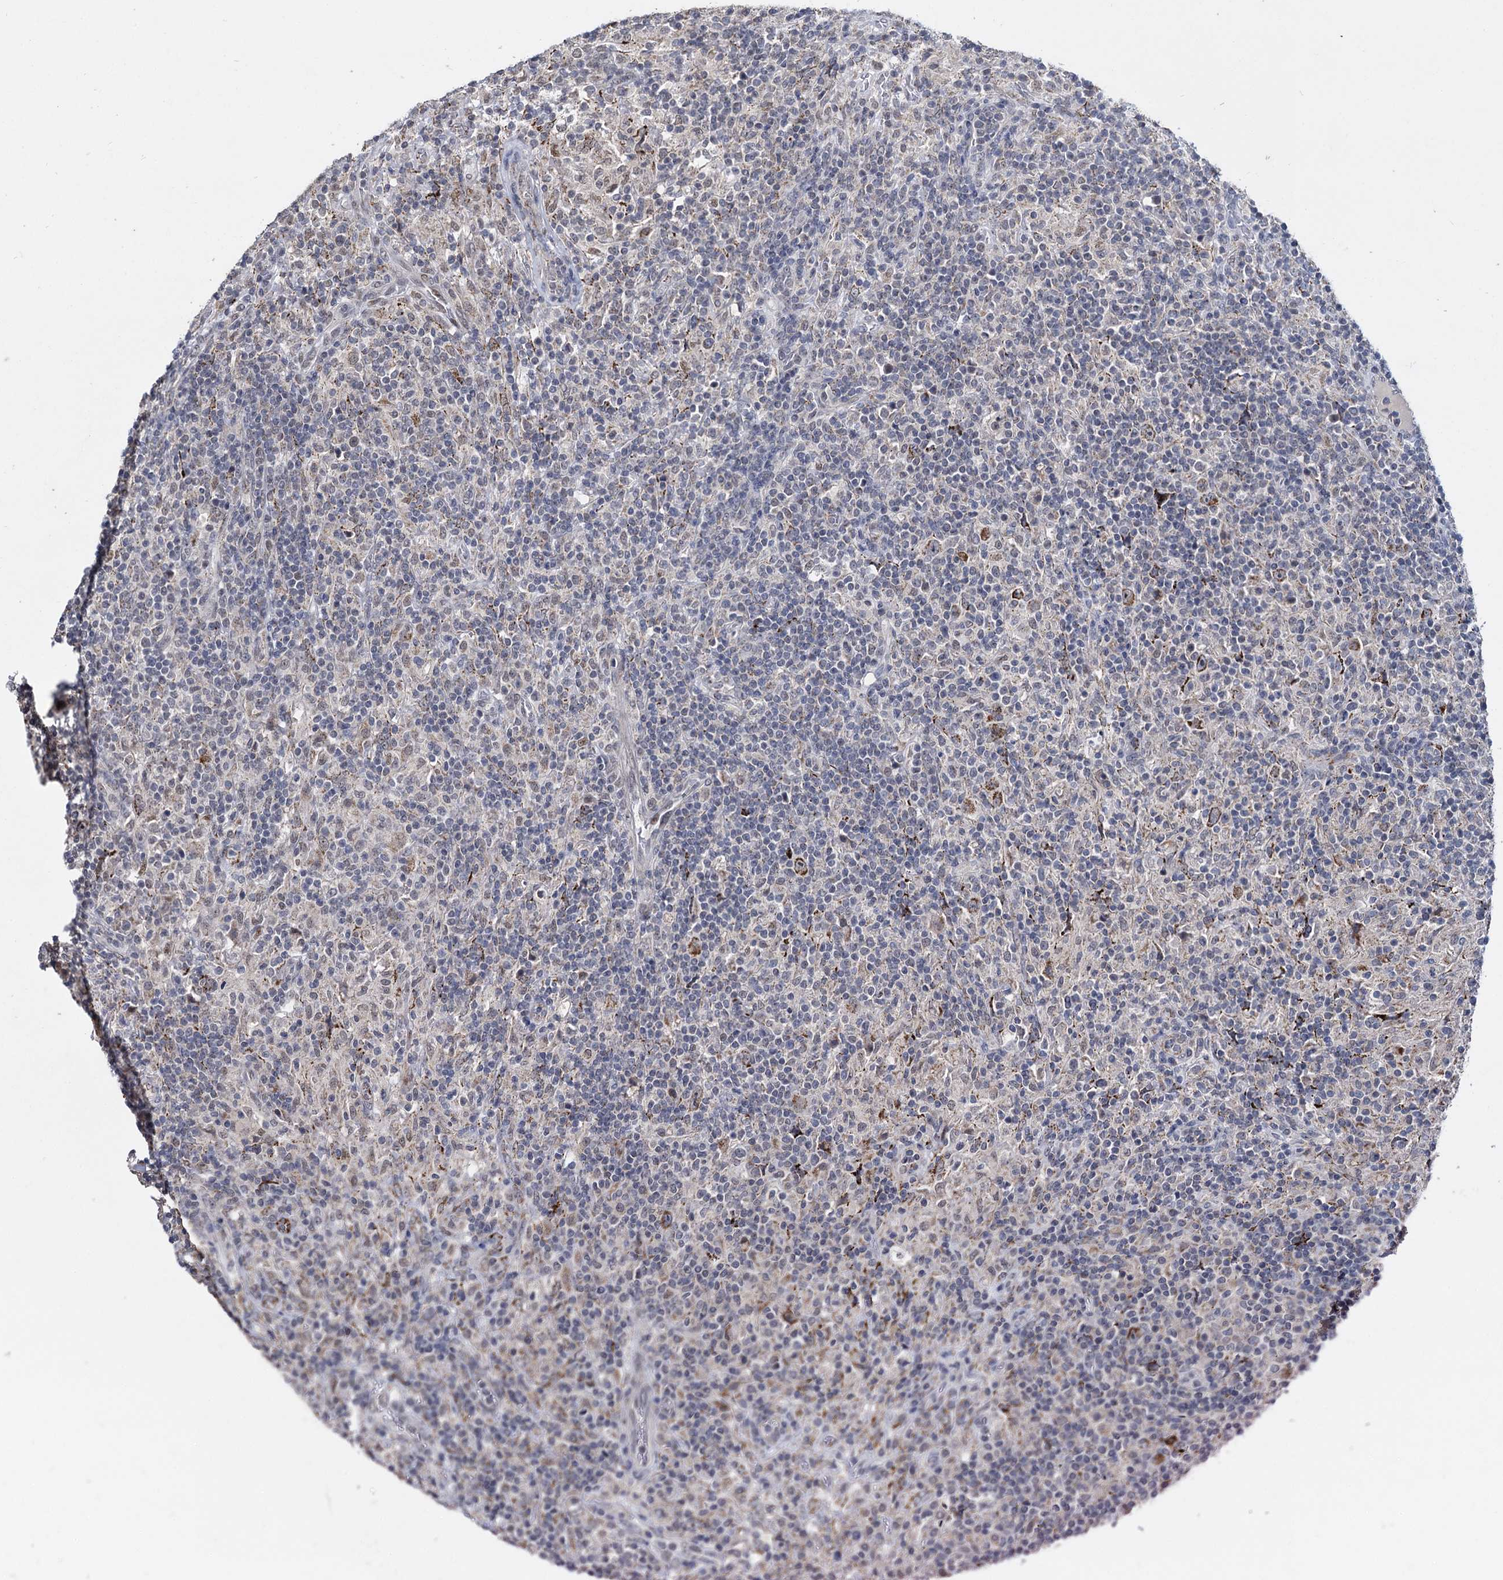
{"staining": {"intensity": "moderate", "quantity": ">75%", "location": "cytoplasmic/membranous"}, "tissue": "lymphoma", "cell_type": "Tumor cells", "image_type": "cancer", "snomed": [{"axis": "morphology", "description": "Hodgkin's disease, NOS"}, {"axis": "topography", "description": "Lymph node"}], "caption": "Hodgkin's disease stained with a brown dye shows moderate cytoplasmic/membranous positive positivity in about >75% of tumor cells.", "gene": "RPUSD4", "patient": {"sex": "male", "age": 70}}